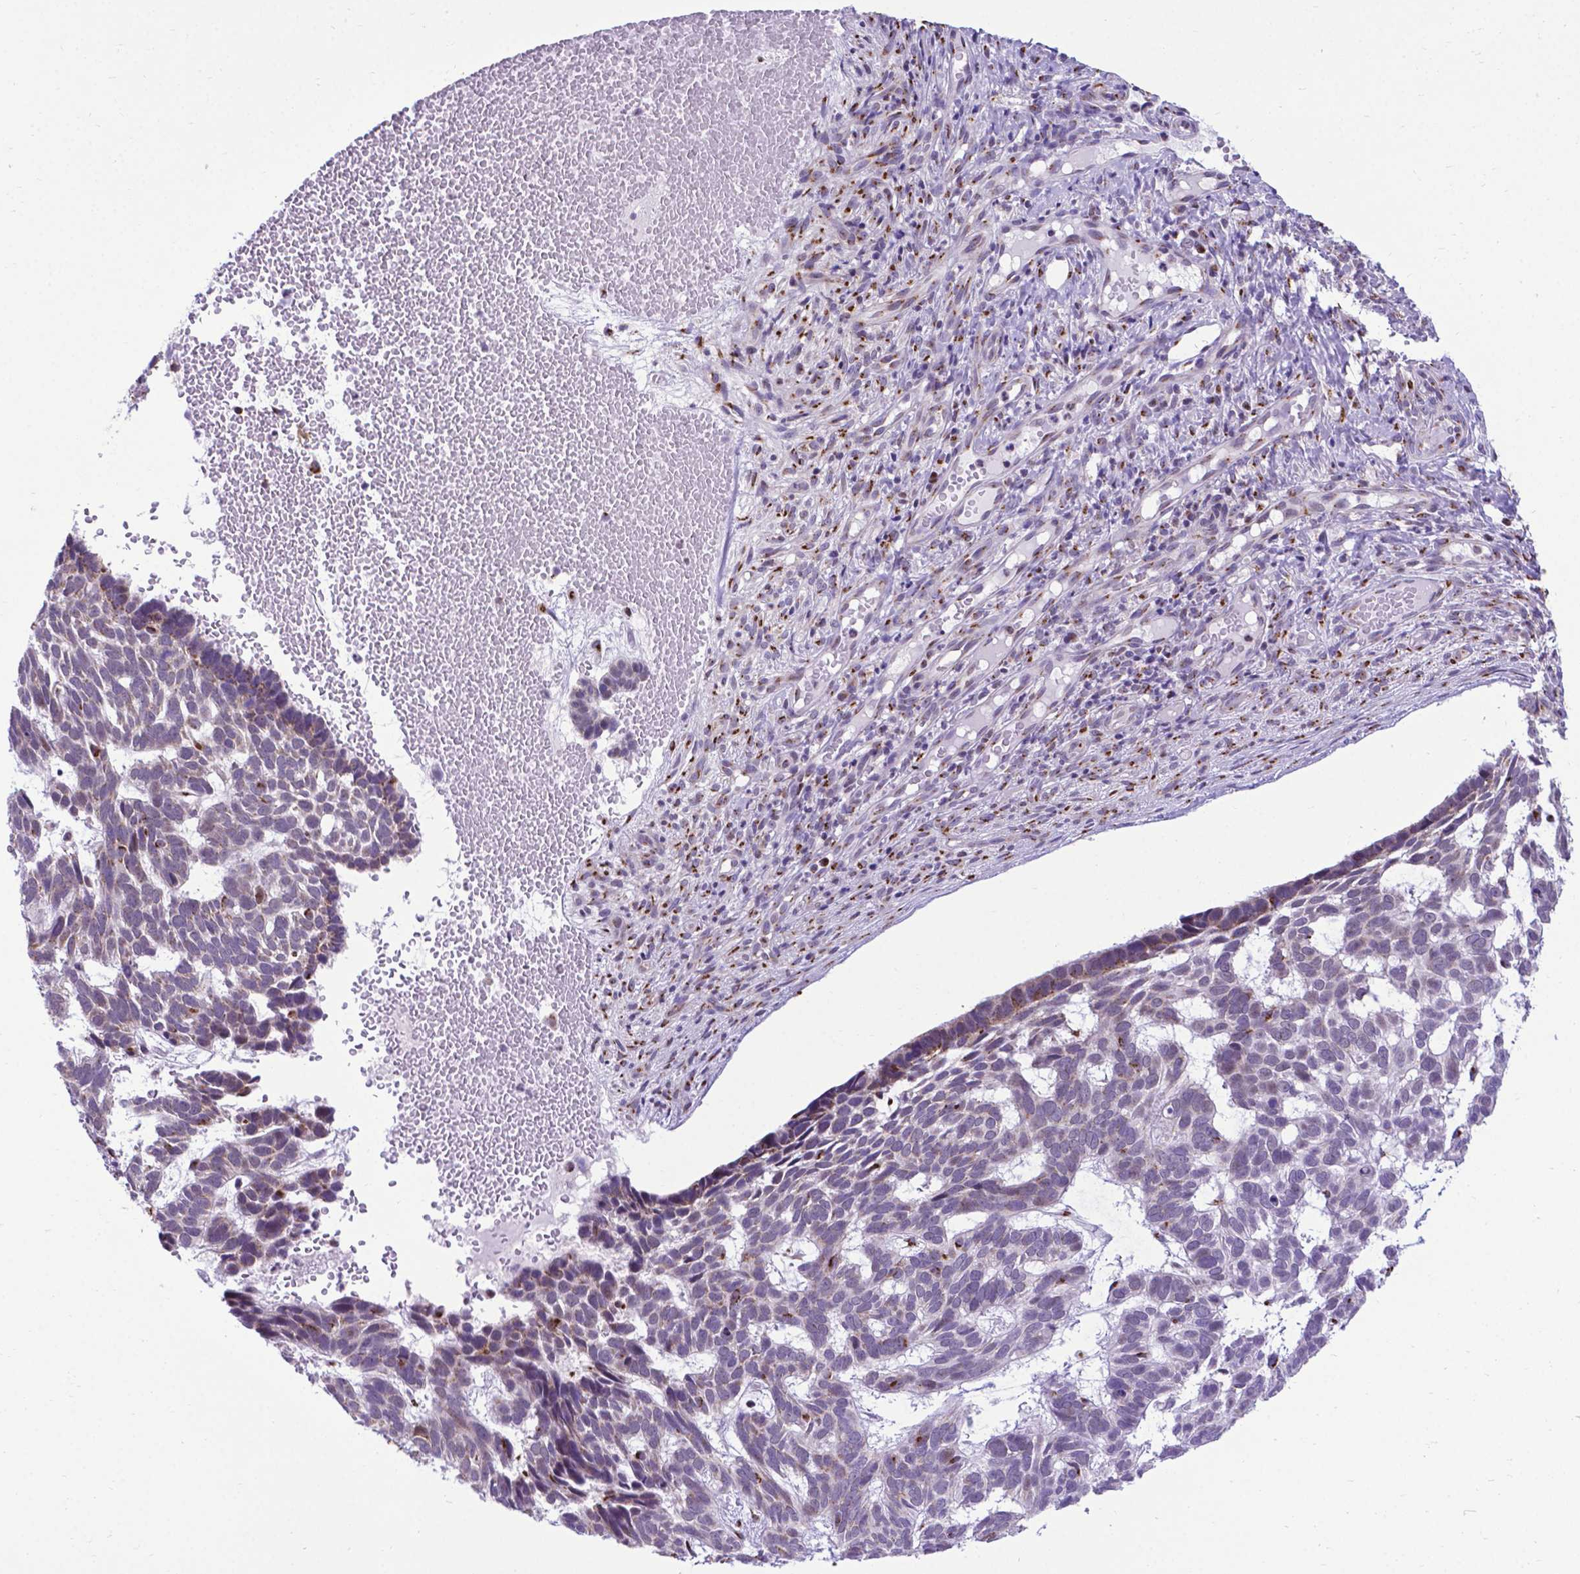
{"staining": {"intensity": "moderate", "quantity": "<25%", "location": "cytoplasmic/membranous"}, "tissue": "skin cancer", "cell_type": "Tumor cells", "image_type": "cancer", "snomed": [{"axis": "morphology", "description": "Basal cell carcinoma"}, {"axis": "topography", "description": "Skin"}], "caption": "This photomicrograph shows immunohistochemistry (IHC) staining of basal cell carcinoma (skin), with low moderate cytoplasmic/membranous staining in about <25% of tumor cells.", "gene": "MRPL10", "patient": {"sex": "male", "age": 78}}